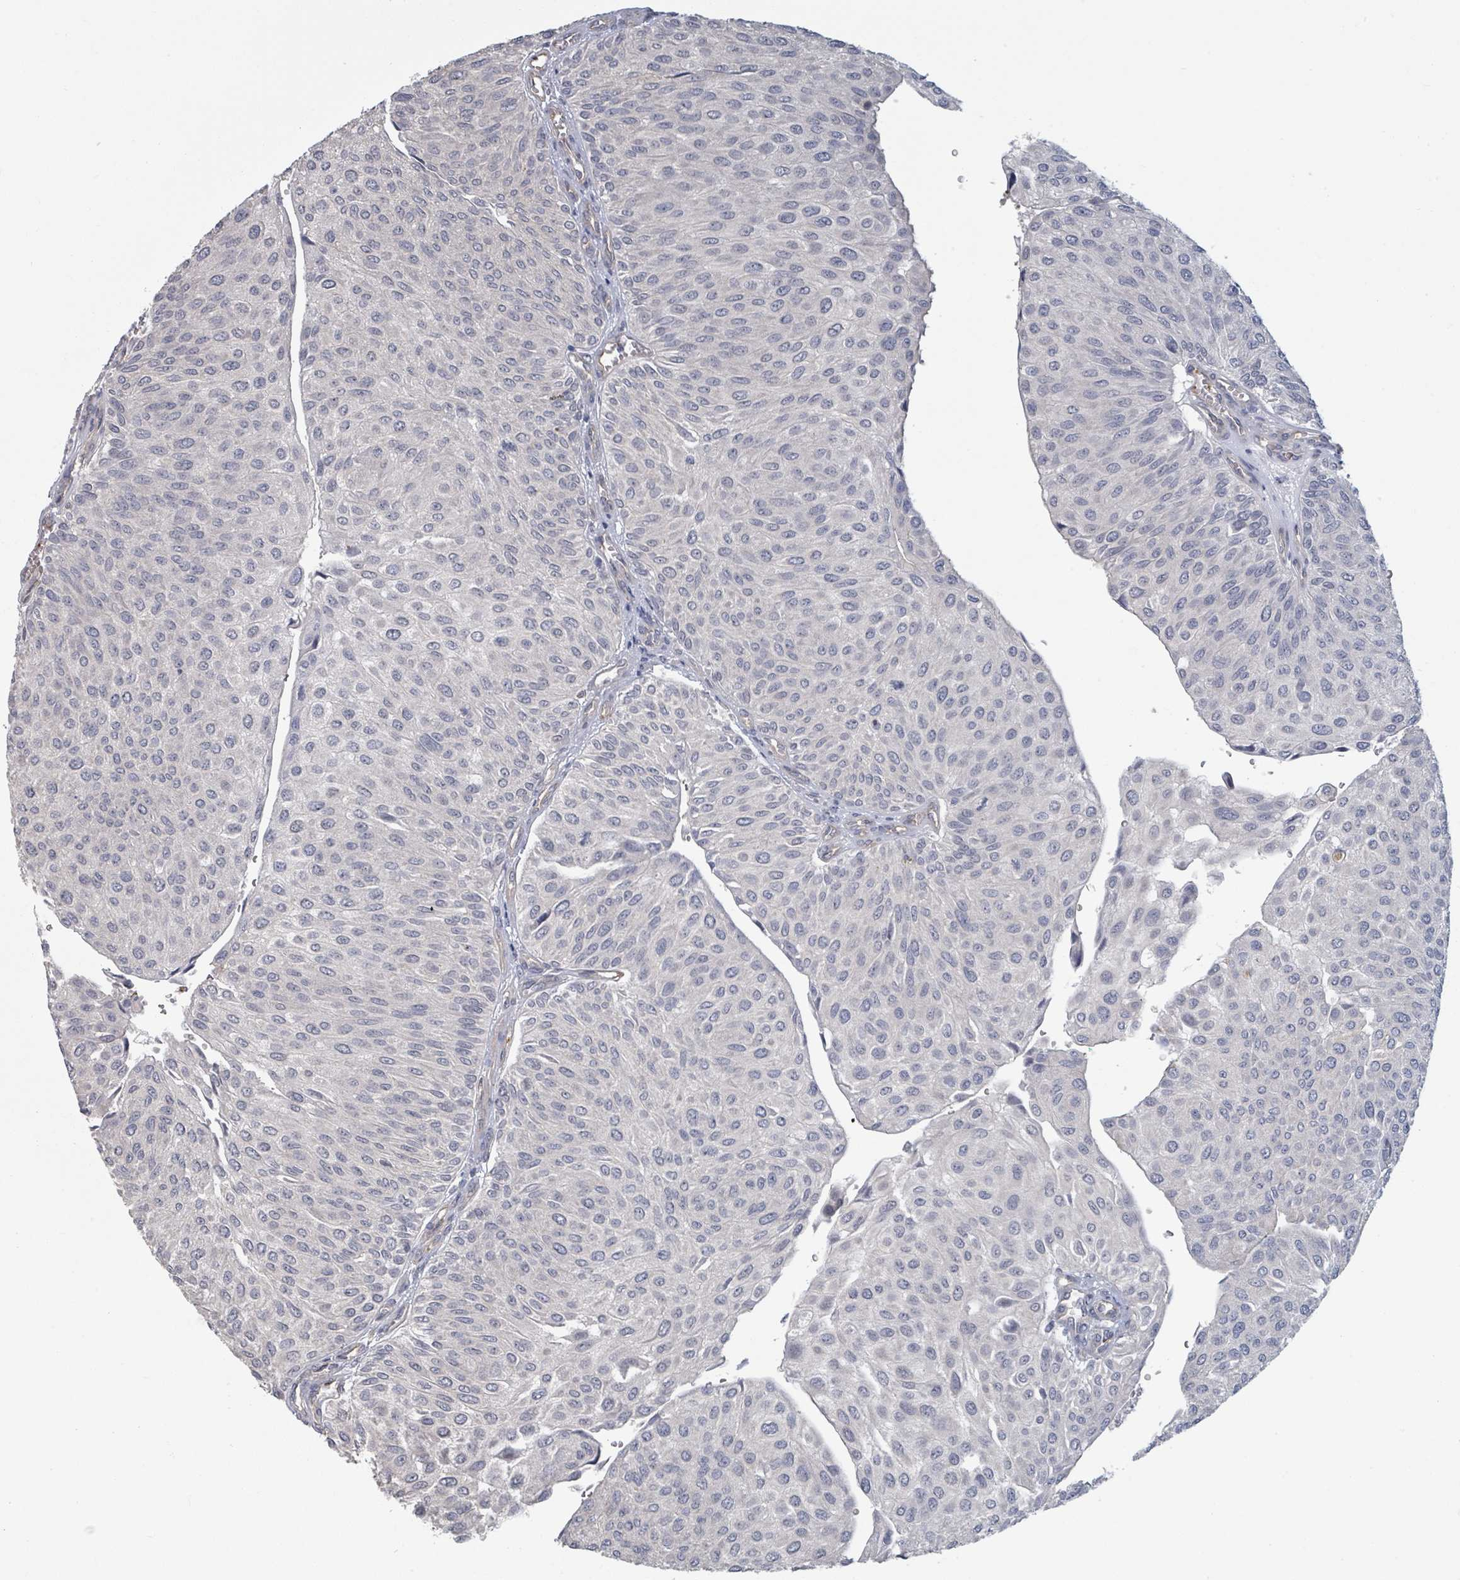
{"staining": {"intensity": "negative", "quantity": "none", "location": "none"}, "tissue": "urothelial cancer", "cell_type": "Tumor cells", "image_type": "cancer", "snomed": [{"axis": "morphology", "description": "Urothelial carcinoma, NOS"}, {"axis": "topography", "description": "Urinary bladder"}], "caption": "This is an IHC photomicrograph of human urothelial cancer. There is no expression in tumor cells.", "gene": "PLAUR", "patient": {"sex": "male", "age": 67}}